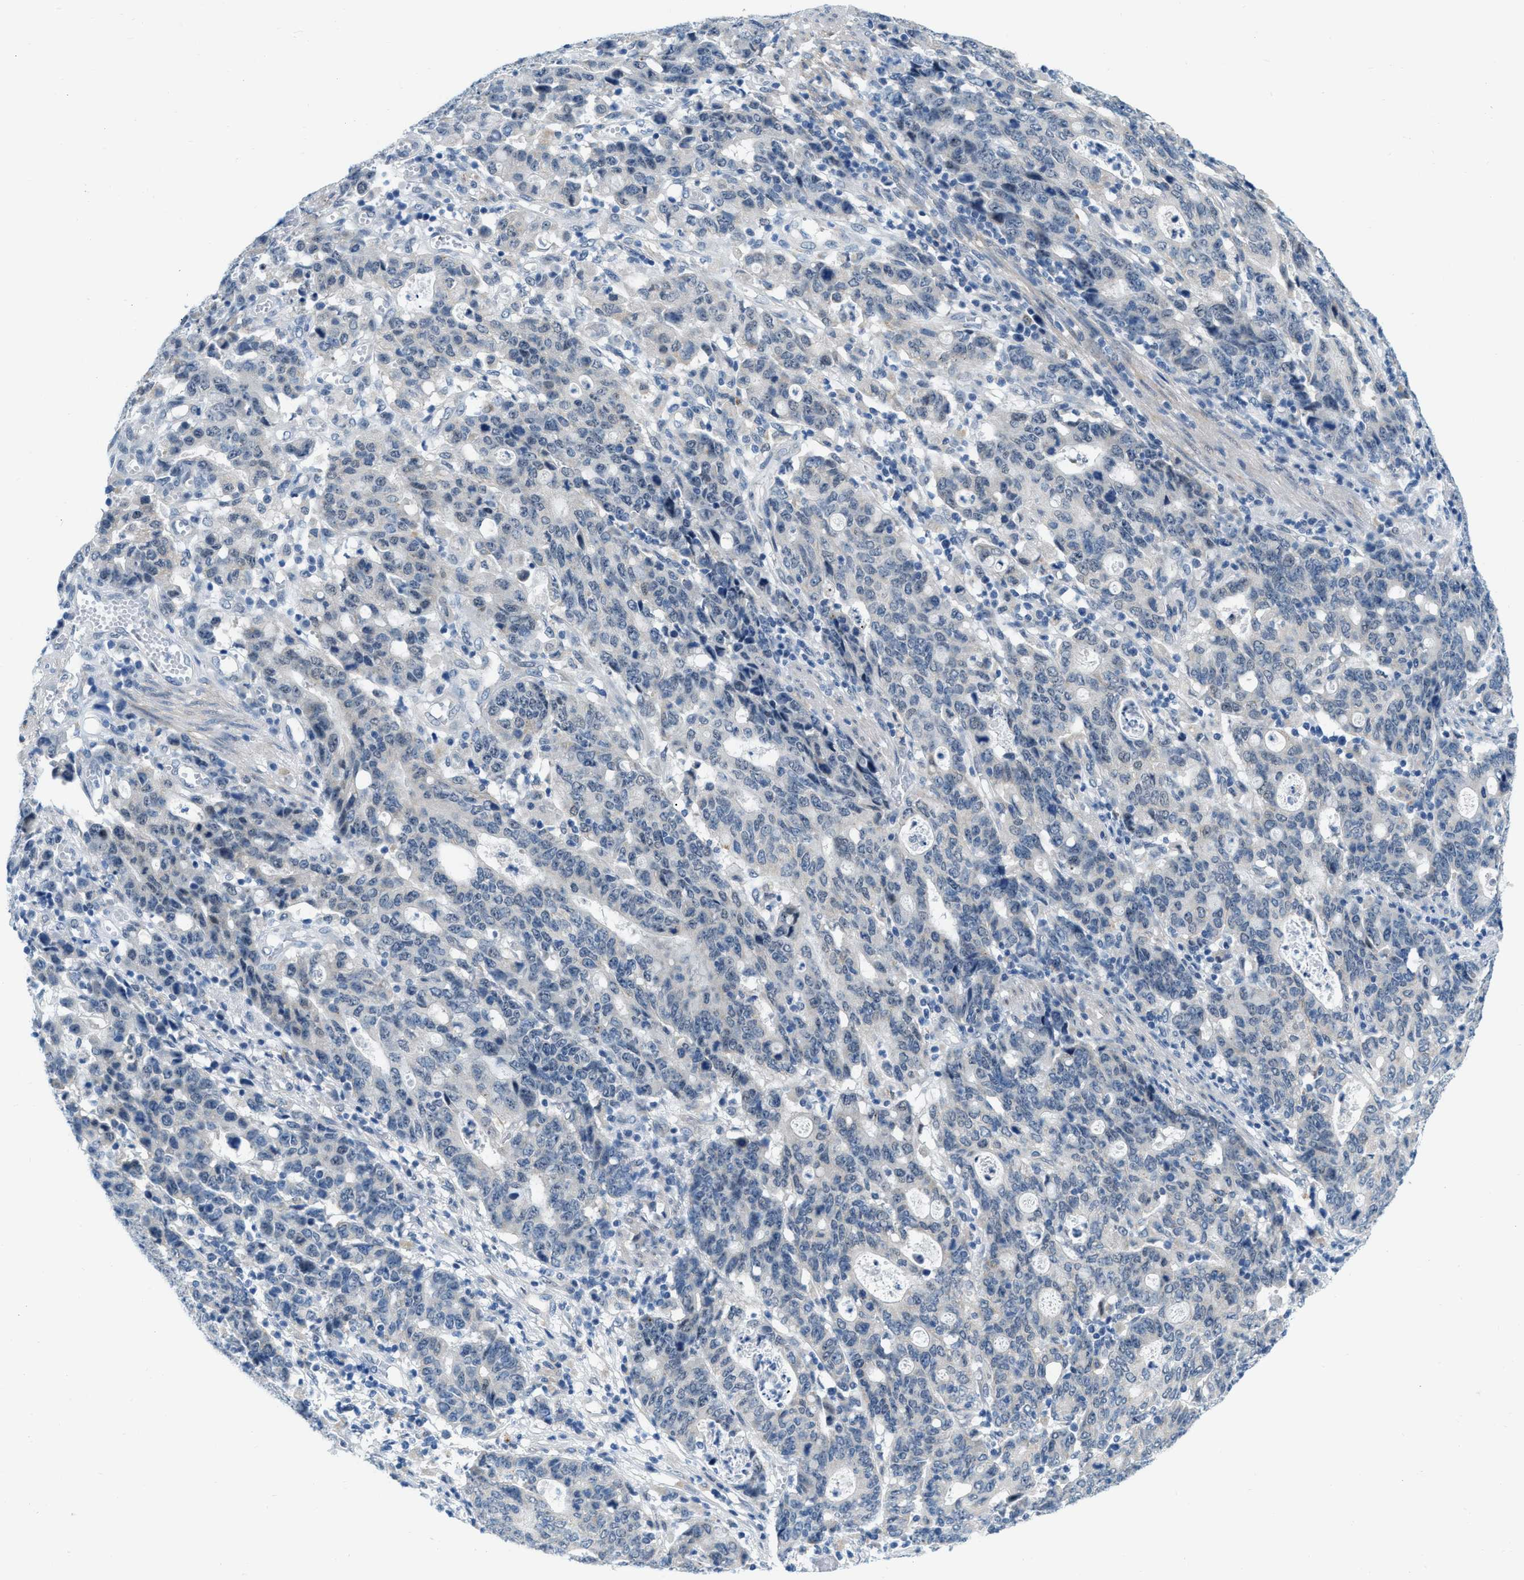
{"staining": {"intensity": "negative", "quantity": "none", "location": "none"}, "tissue": "stomach cancer", "cell_type": "Tumor cells", "image_type": "cancer", "snomed": [{"axis": "morphology", "description": "Adenocarcinoma, NOS"}, {"axis": "topography", "description": "Stomach, upper"}], "caption": "An immunohistochemistry photomicrograph of stomach cancer is shown. There is no staining in tumor cells of stomach cancer.", "gene": "PHRF1", "patient": {"sex": "male", "age": 69}}